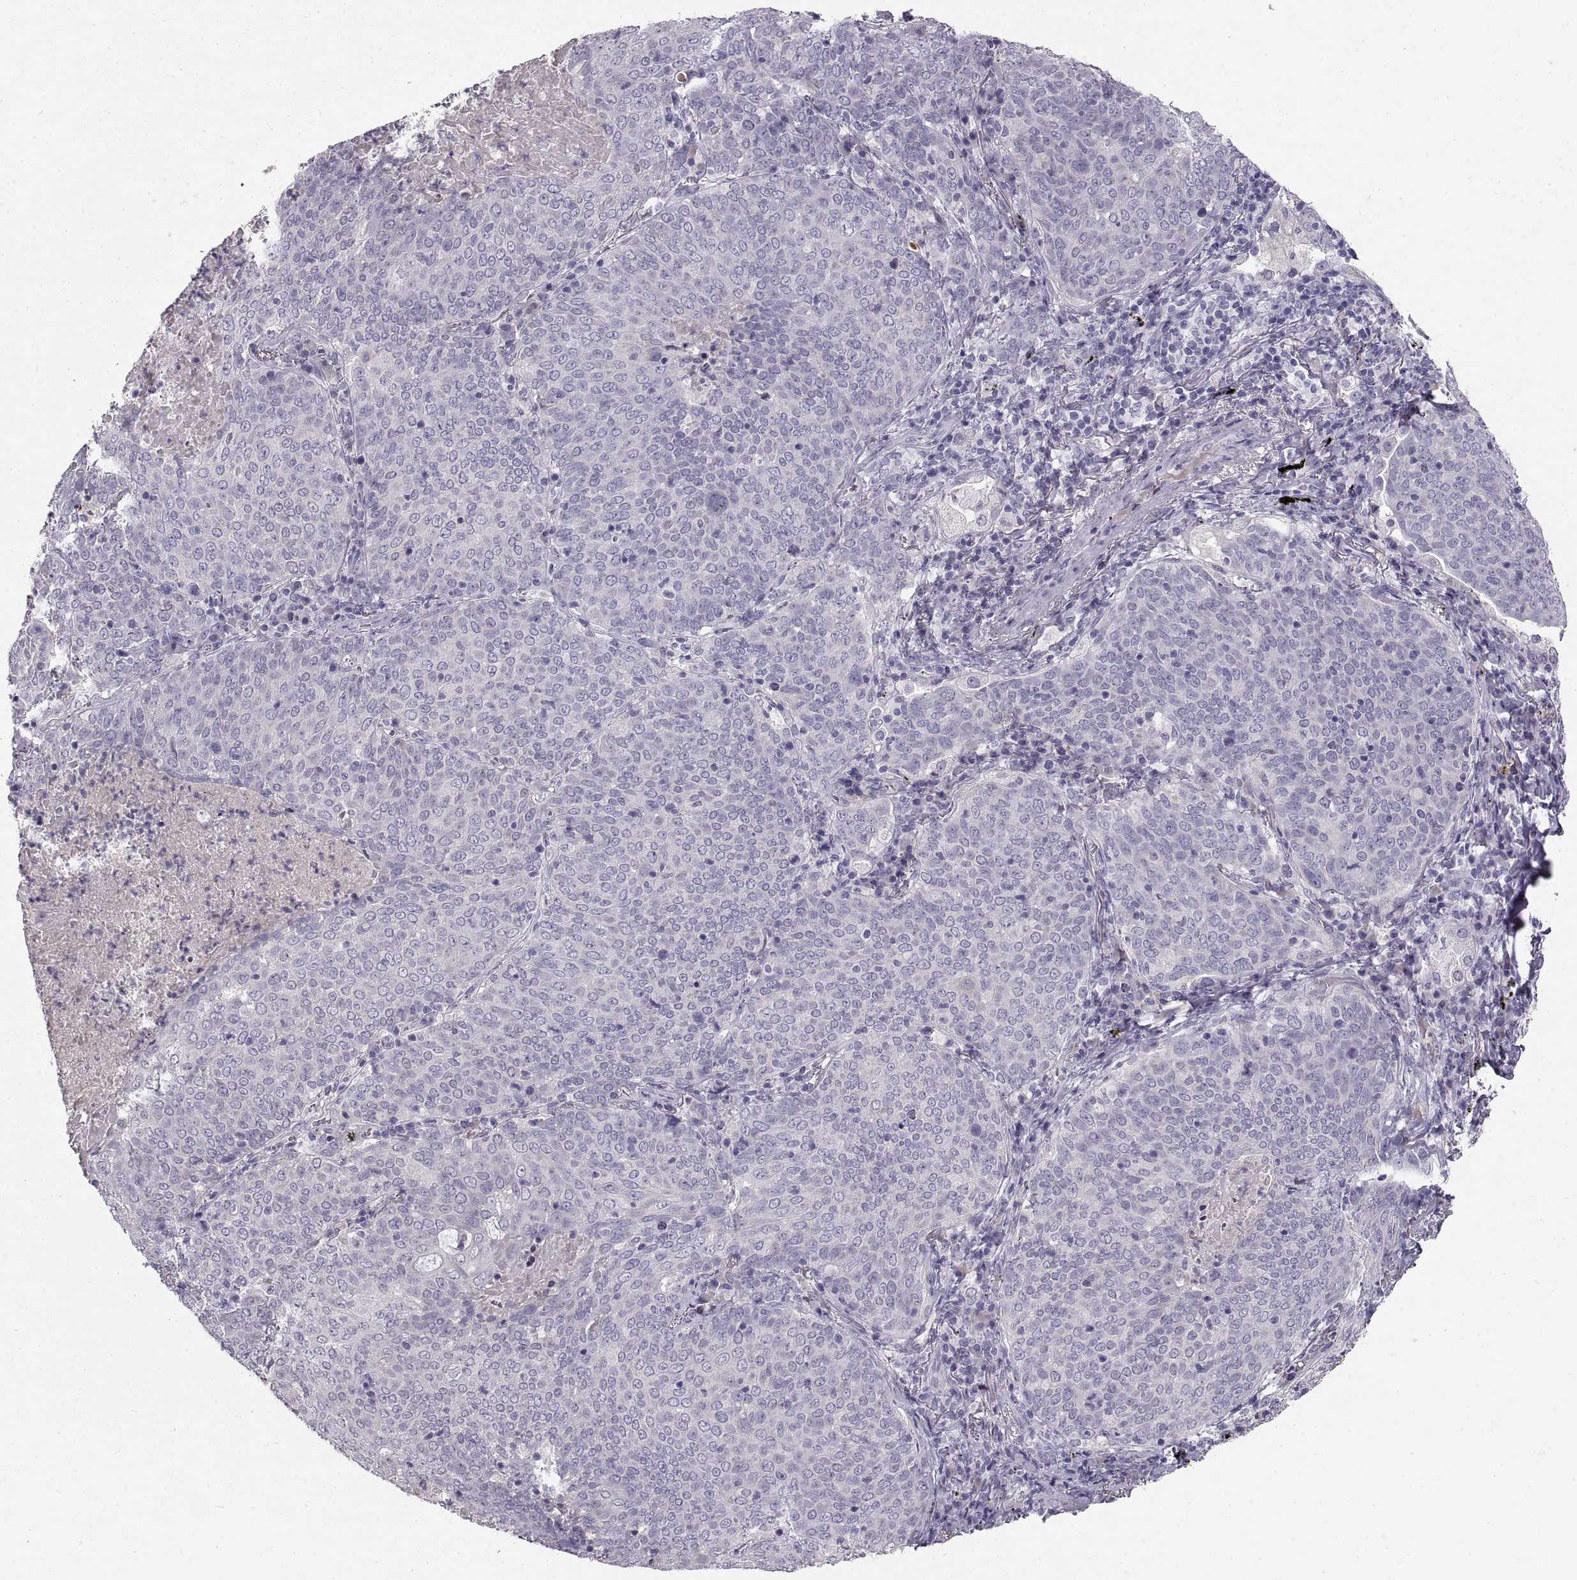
{"staining": {"intensity": "negative", "quantity": "none", "location": "none"}, "tissue": "lung cancer", "cell_type": "Tumor cells", "image_type": "cancer", "snomed": [{"axis": "morphology", "description": "Squamous cell carcinoma, NOS"}, {"axis": "topography", "description": "Lung"}], "caption": "Tumor cells show no significant expression in lung squamous cell carcinoma. (Immunohistochemistry (ihc), brightfield microscopy, high magnification).", "gene": "ADAM32", "patient": {"sex": "male", "age": 82}}